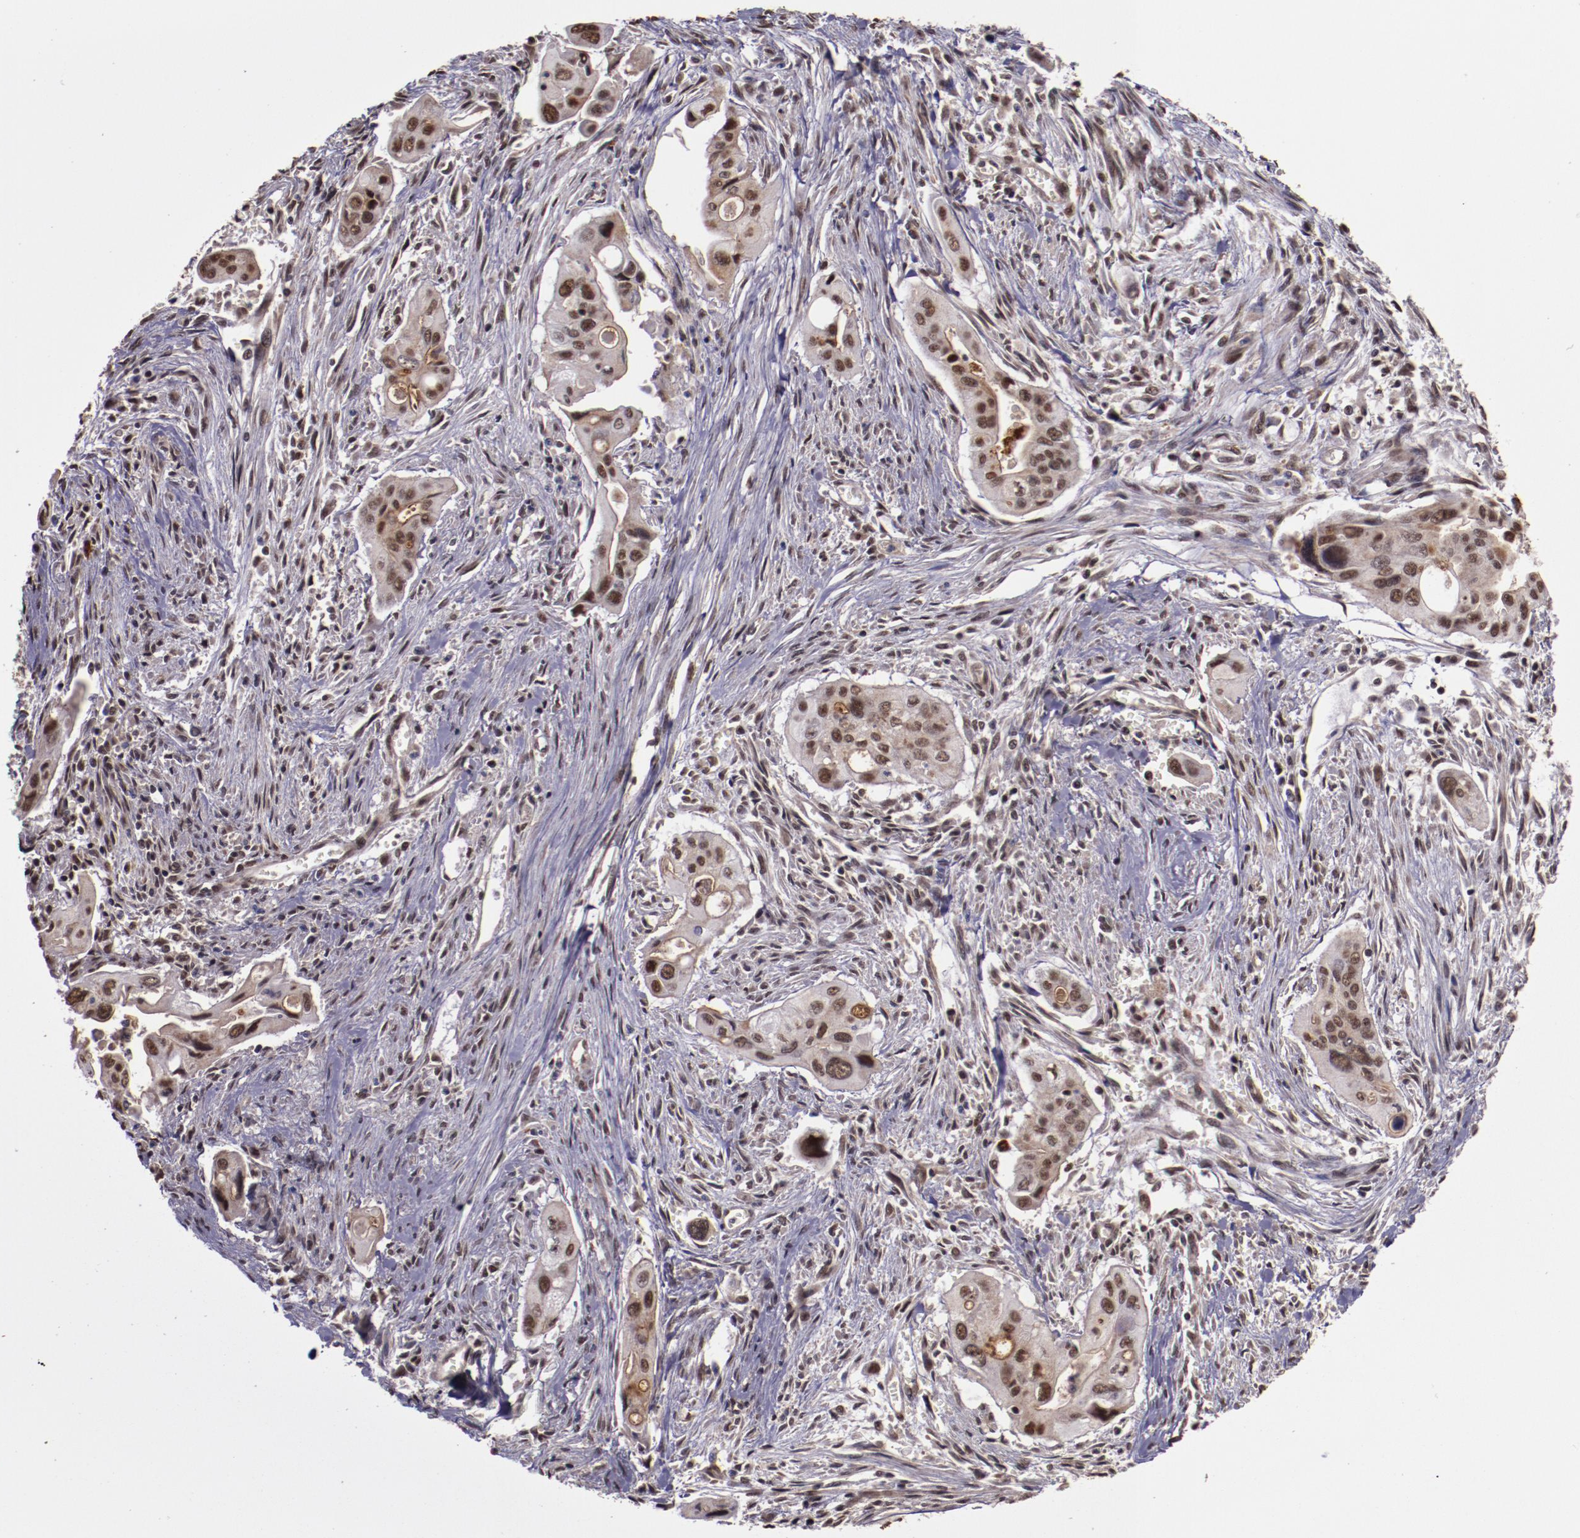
{"staining": {"intensity": "moderate", "quantity": ">75%", "location": "nuclear"}, "tissue": "pancreatic cancer", "cell_type": "Tumor cells", "image_type": "cancer", "snomed": [{"axis": "morphology", "description": "Adenocarcinoma, NOS"}, {"axis": "topography", "description": "Pancreas"}], "caption": "Tumor cells exhibit medium levels of moderate nuclear staining in about >75% of cells in pancreatic adenocarcinoma.", "gene": "CECR2", "patient": {"sex": "male", "age": 77}}